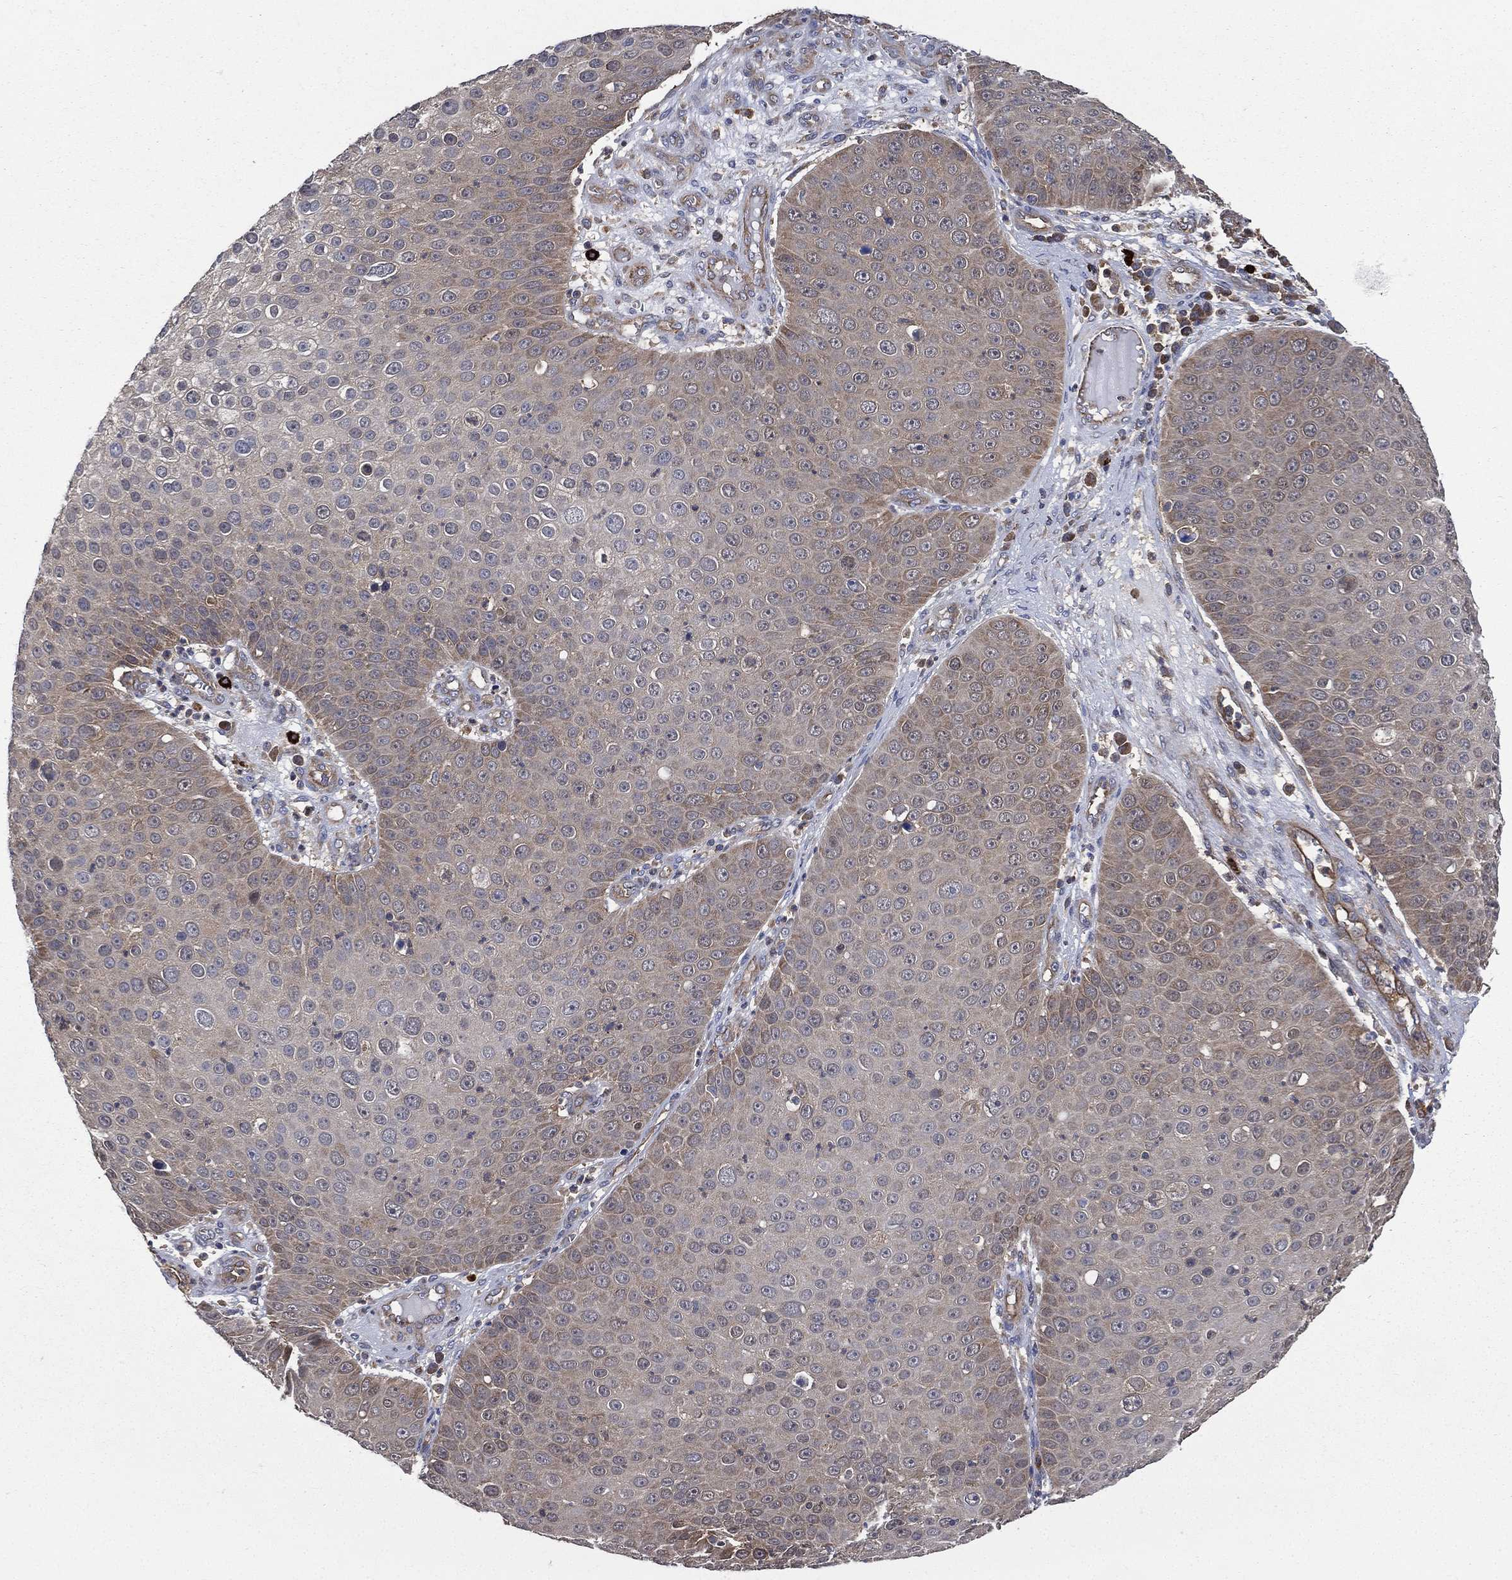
{"staining": {"intensity": "weak", "quantity": "<25%", "location": "cytoplasmic/membranous"}, "tissue": "skin cancer", "cell_type": "Tumor cells", "image_type": "cancer", "snomed": [{"axis": "morphology", "description": "Squamous cell carcinoma, NOS"}, {"axis": "topography", "description": "Skin"}], "caption": "Protein analysis of skin cancer shows no significant positivity in tumor cells. The staining is performed using DAB (3,3'-diaminobenzidine) brown chromogen with nuclei counter-stained in using hematoxylin.", "gene": "SMPD3", "patient": {"sex": "male", "age": 71}}